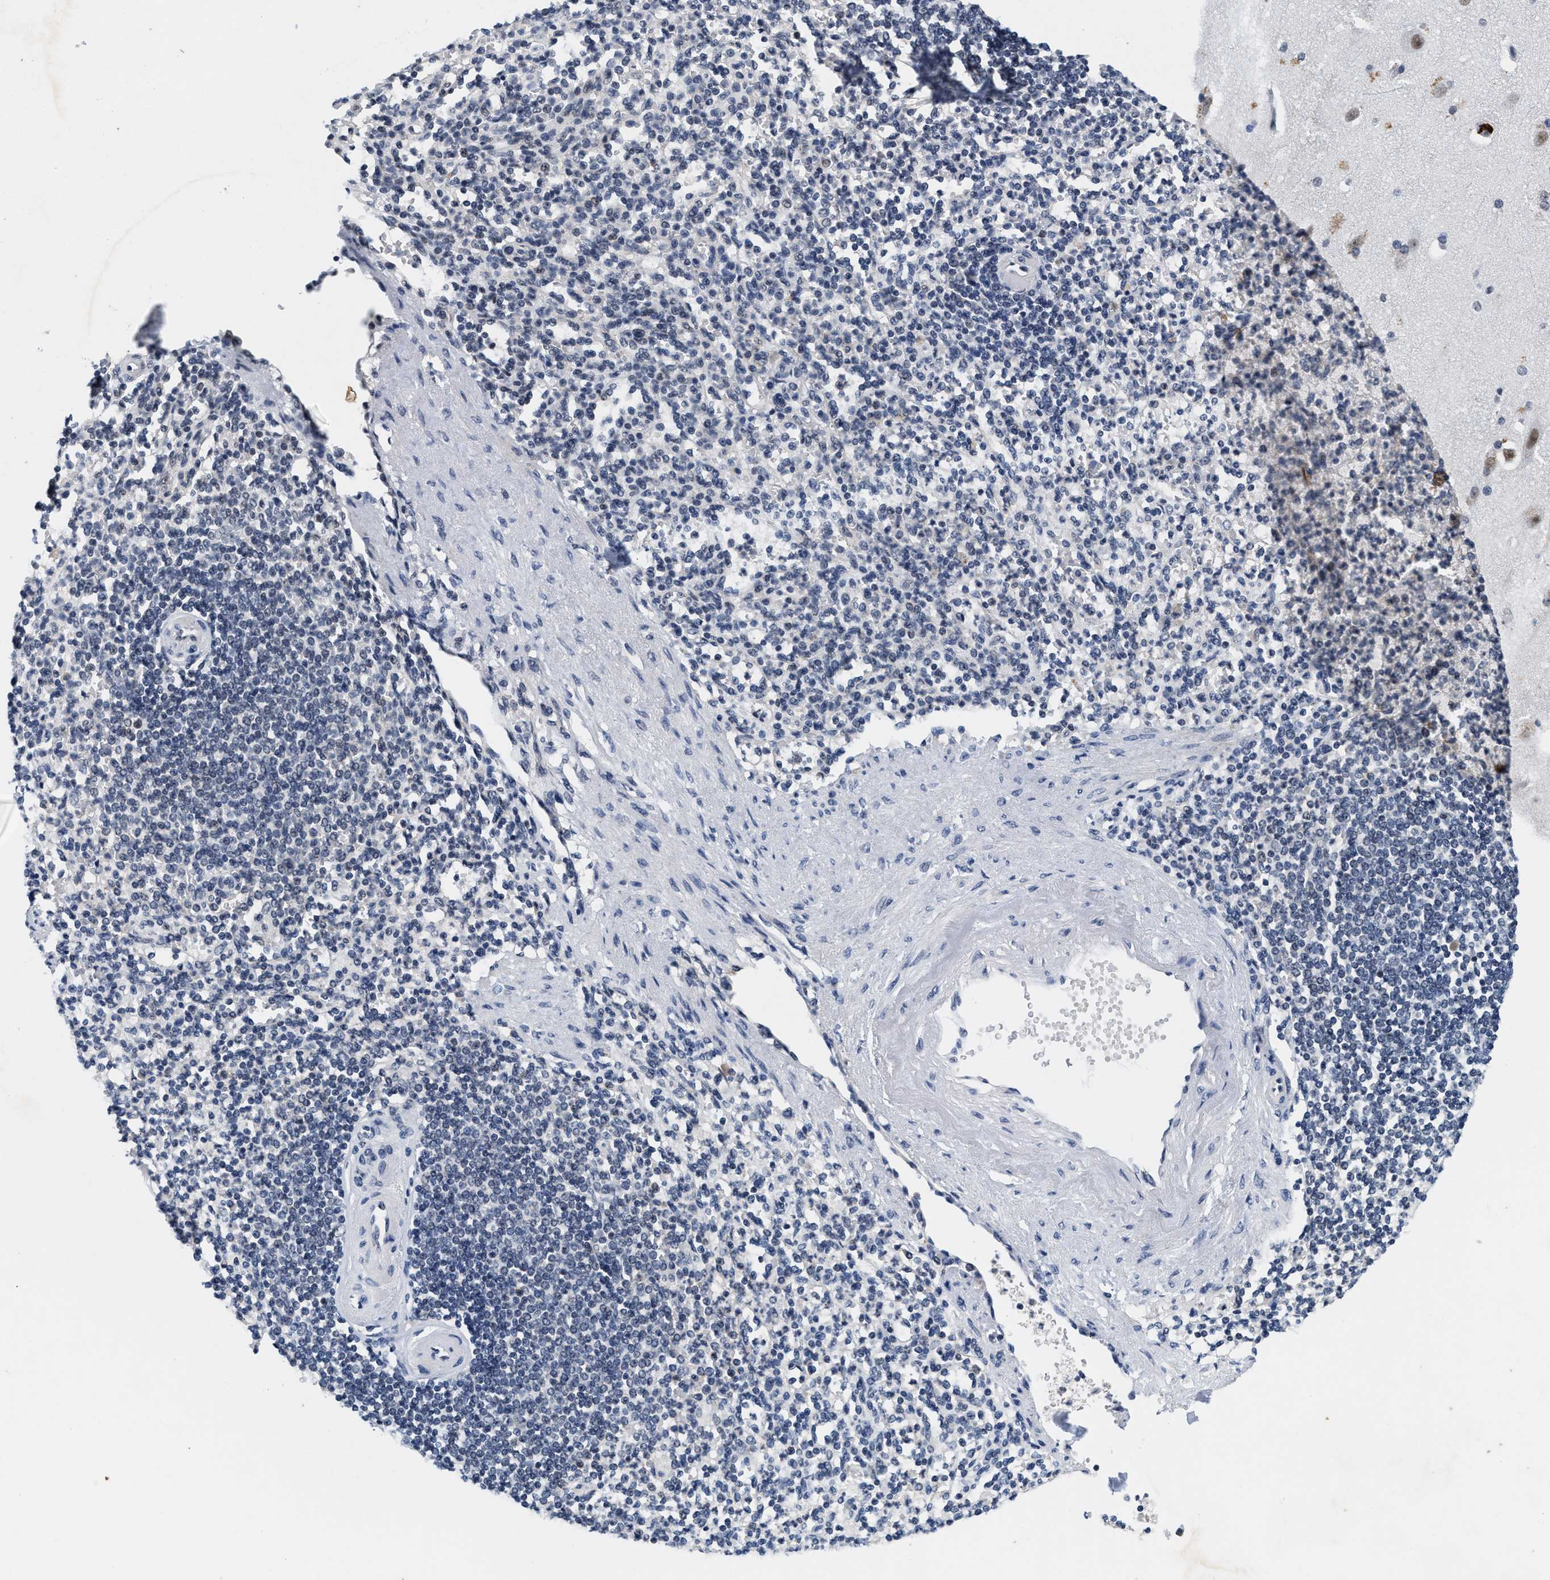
{"staining": {"intensity": "negative", "quantity": "none", "location": "none"}, "tissue": "spleen", "cell_type": "Cells in red pulp", "image_type": "normal", "snomed": [{"axis": "morphology", "description": "Normal tissue, NOS"}, {"axis": "topography", "description": "Spleen"}], "caption": "High power microscopy micrograph of an immunohistochemistry micrograph of unremarkable spleen, revealing no significant staining in cells in red pulp. The staining is performed using DAB (3,3'-diaminobenzidine) brown chromogen with nuclei counter-stained in using hematoxylin.", "gene": "INIP", "patient": {"sex": "female", "age": 74}}